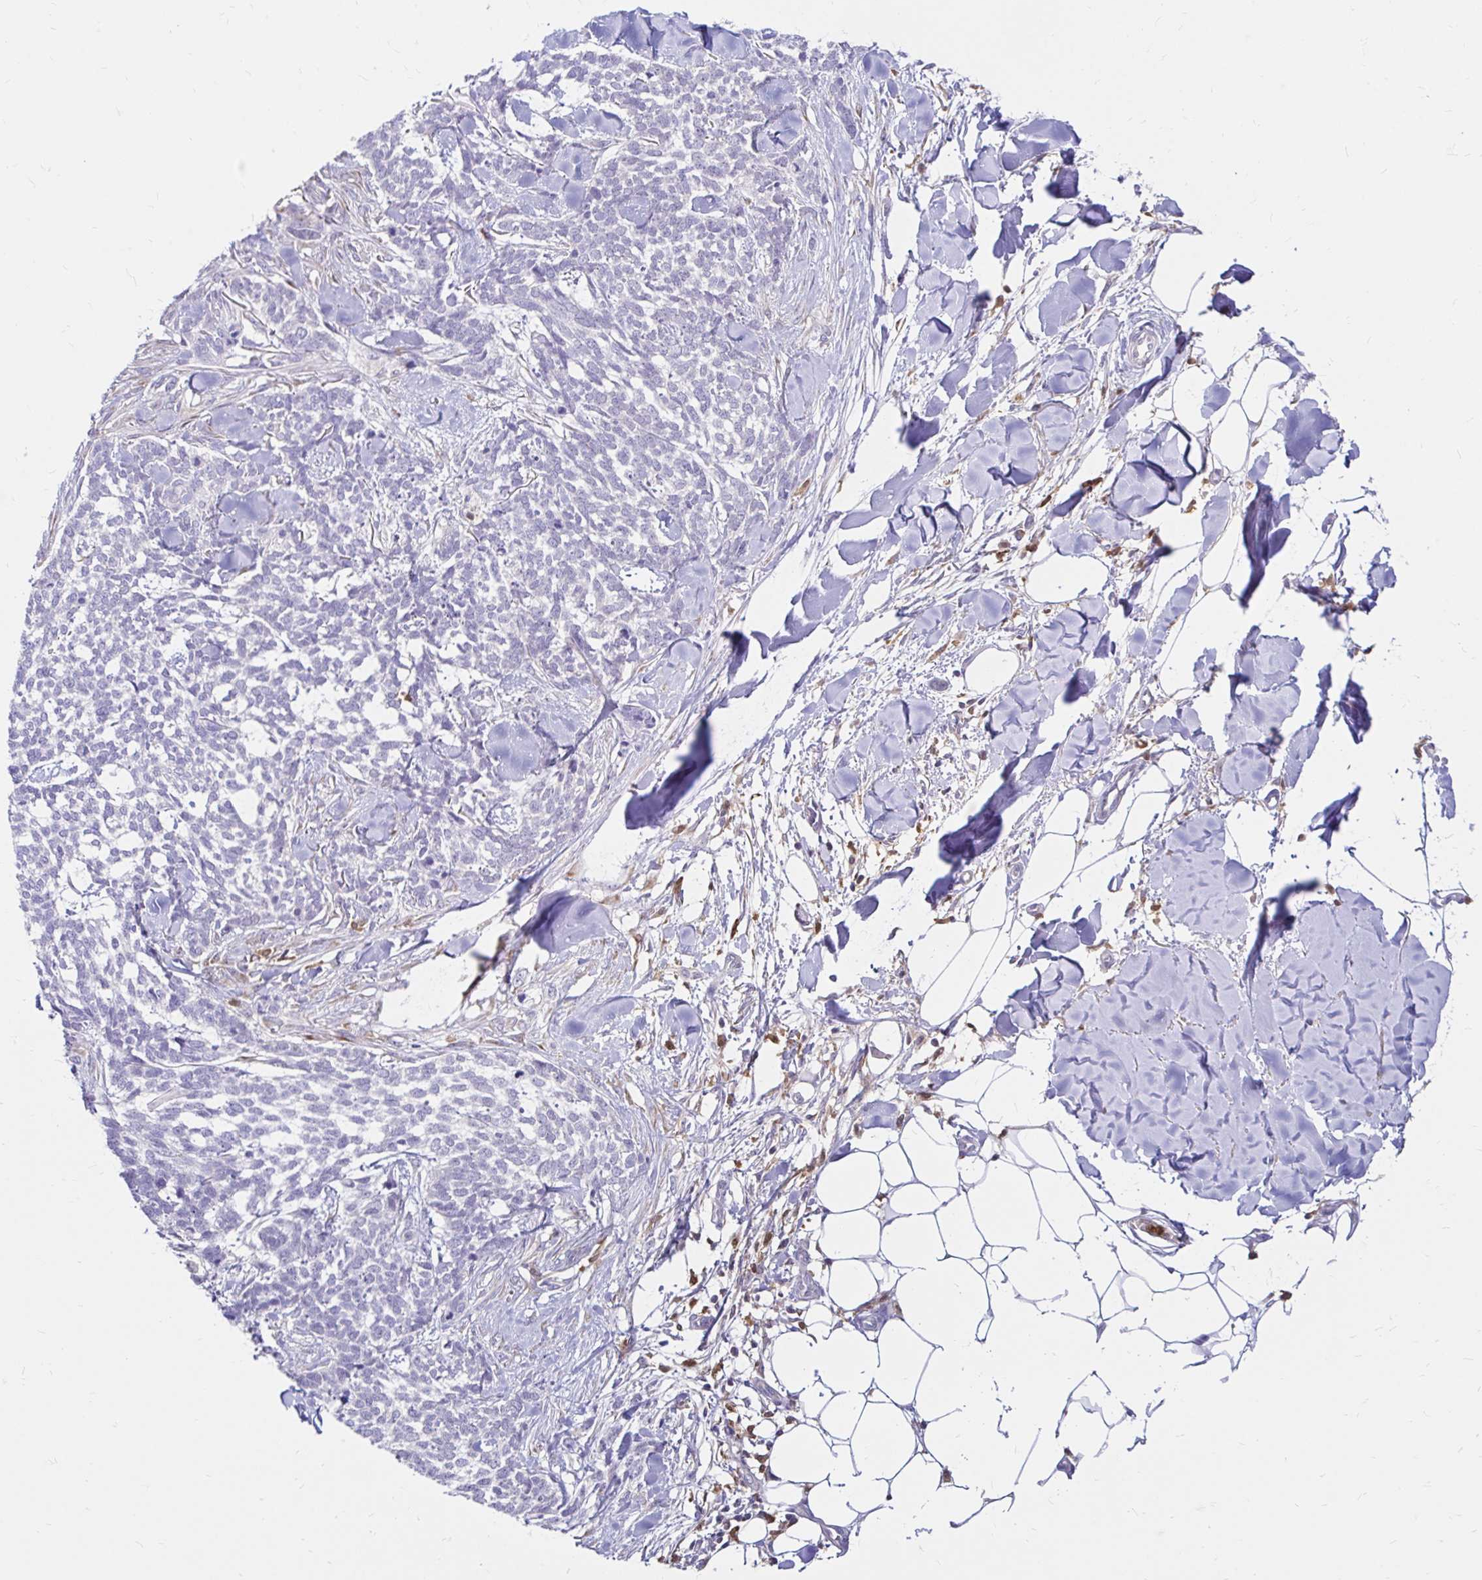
{"staining": {"intensity": "negative", "quantity": "none", "location": "none"}, "tissue": "skin cancer", "cell_type": "Tumor cells", "image_type": "cancer", "snomed": [{"axis": "morphology", "description": "Basal cell carcinoma"}, {"axis": "topography", "description": "Skin"}], "caption": "Micrograph shows no significant protein expression in tumor cells of skin basal cell carcinoma.", "gene": "PYCARD", "patient": {"sex": "female", "age": 59}}